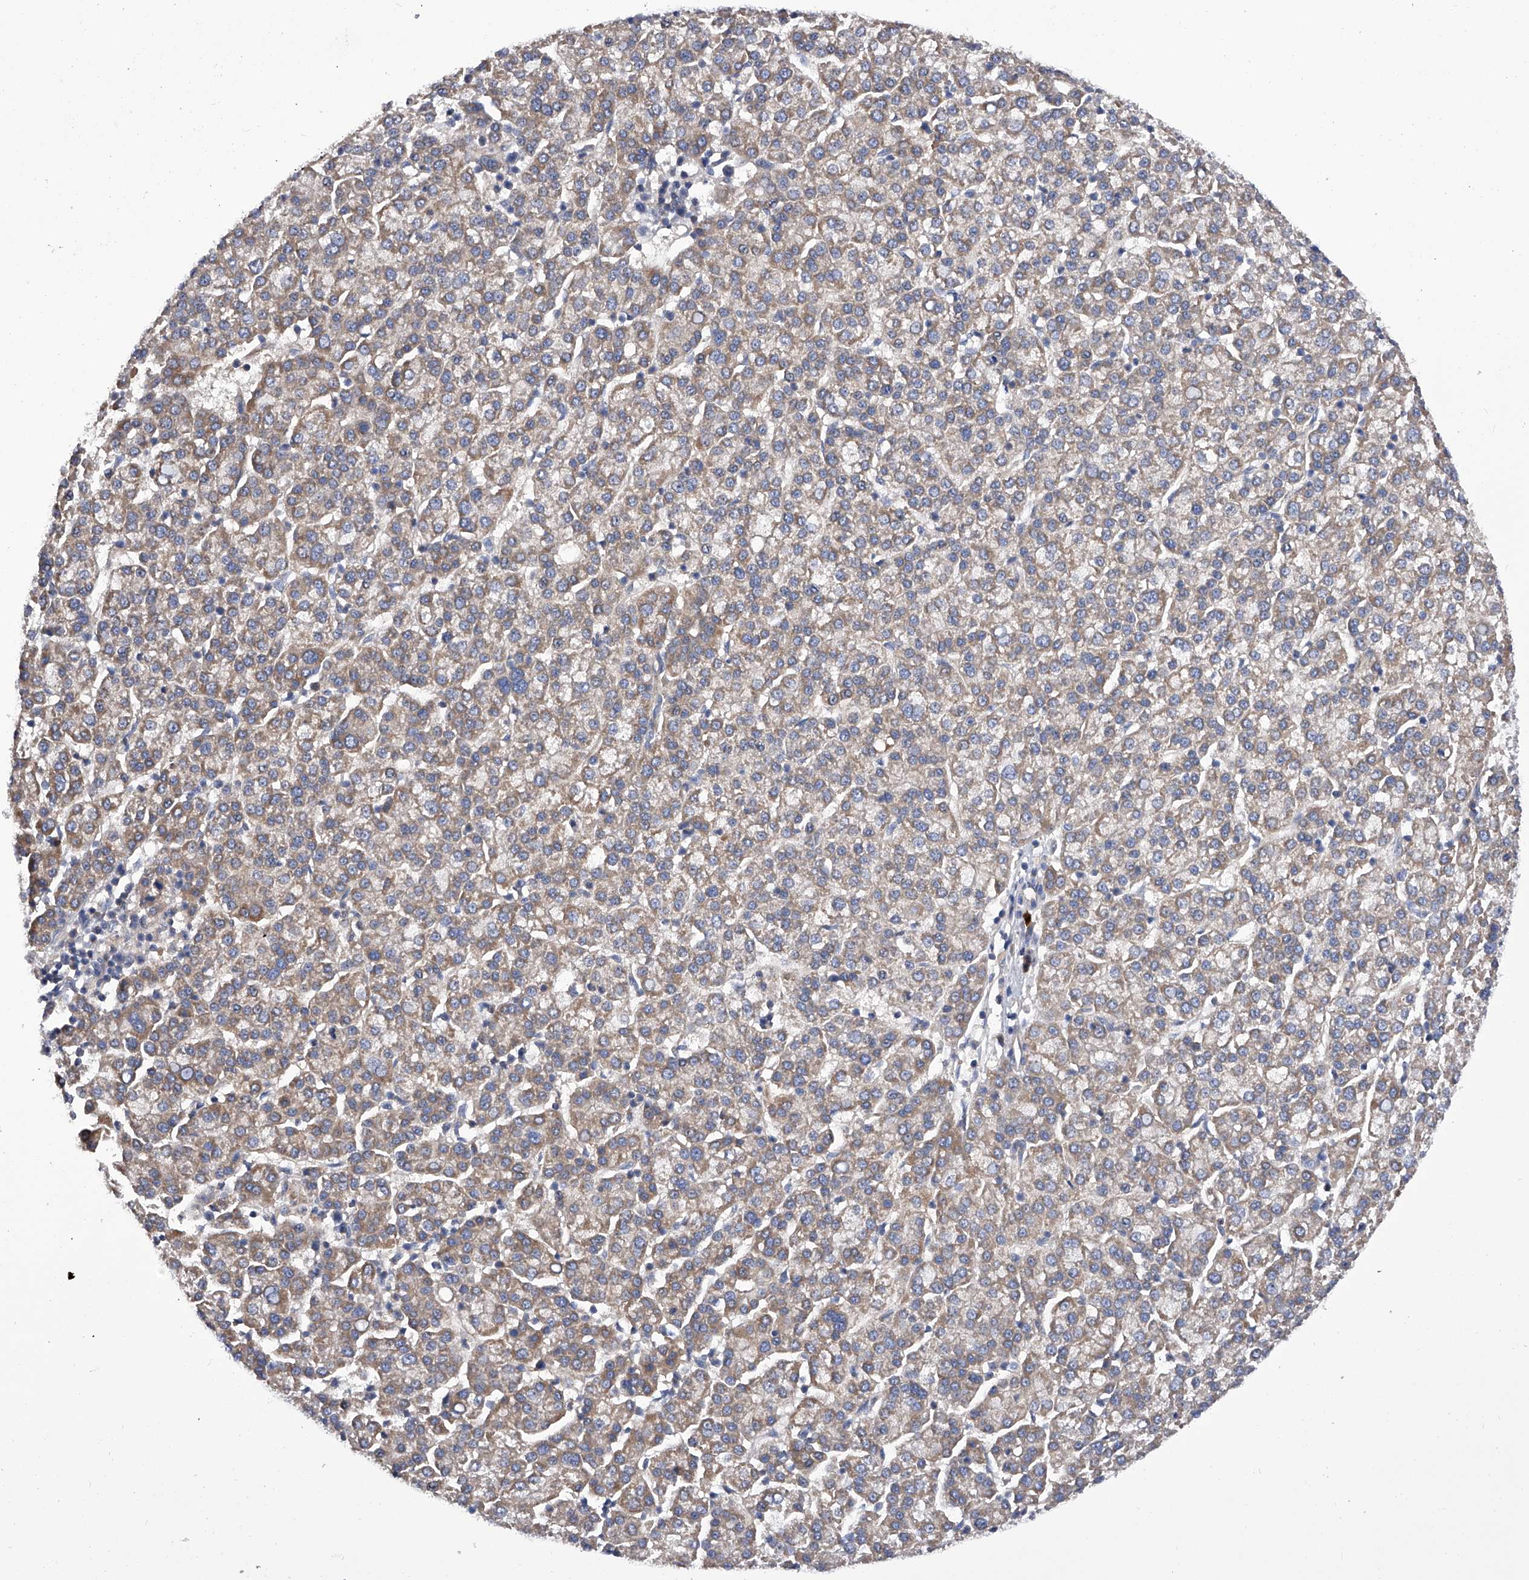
{"staining": {"intensity": "weak", "quantity": ">75%", "location": "cytoplasmic/membranous"}, "tissue": "liver cancer", "cell_type": "Tumor cells", "image_type": "cancer", "snomed": [{"axis": "morphology", "description": "Carcinoma, Hepatocellular, NOS"}, {"axis": "topography", "description": "Liver"}], "caption": "DAB (3,3'-diaminobenzidine) immunohistochemical staining of liver hepatocellular carcinoma demonstrates weak cytoplasmic/membranous protein positivity in approximately >75% of tumor cells.", "gene": "MLYCD", "patient": {"sex": "female", "age": 58}}